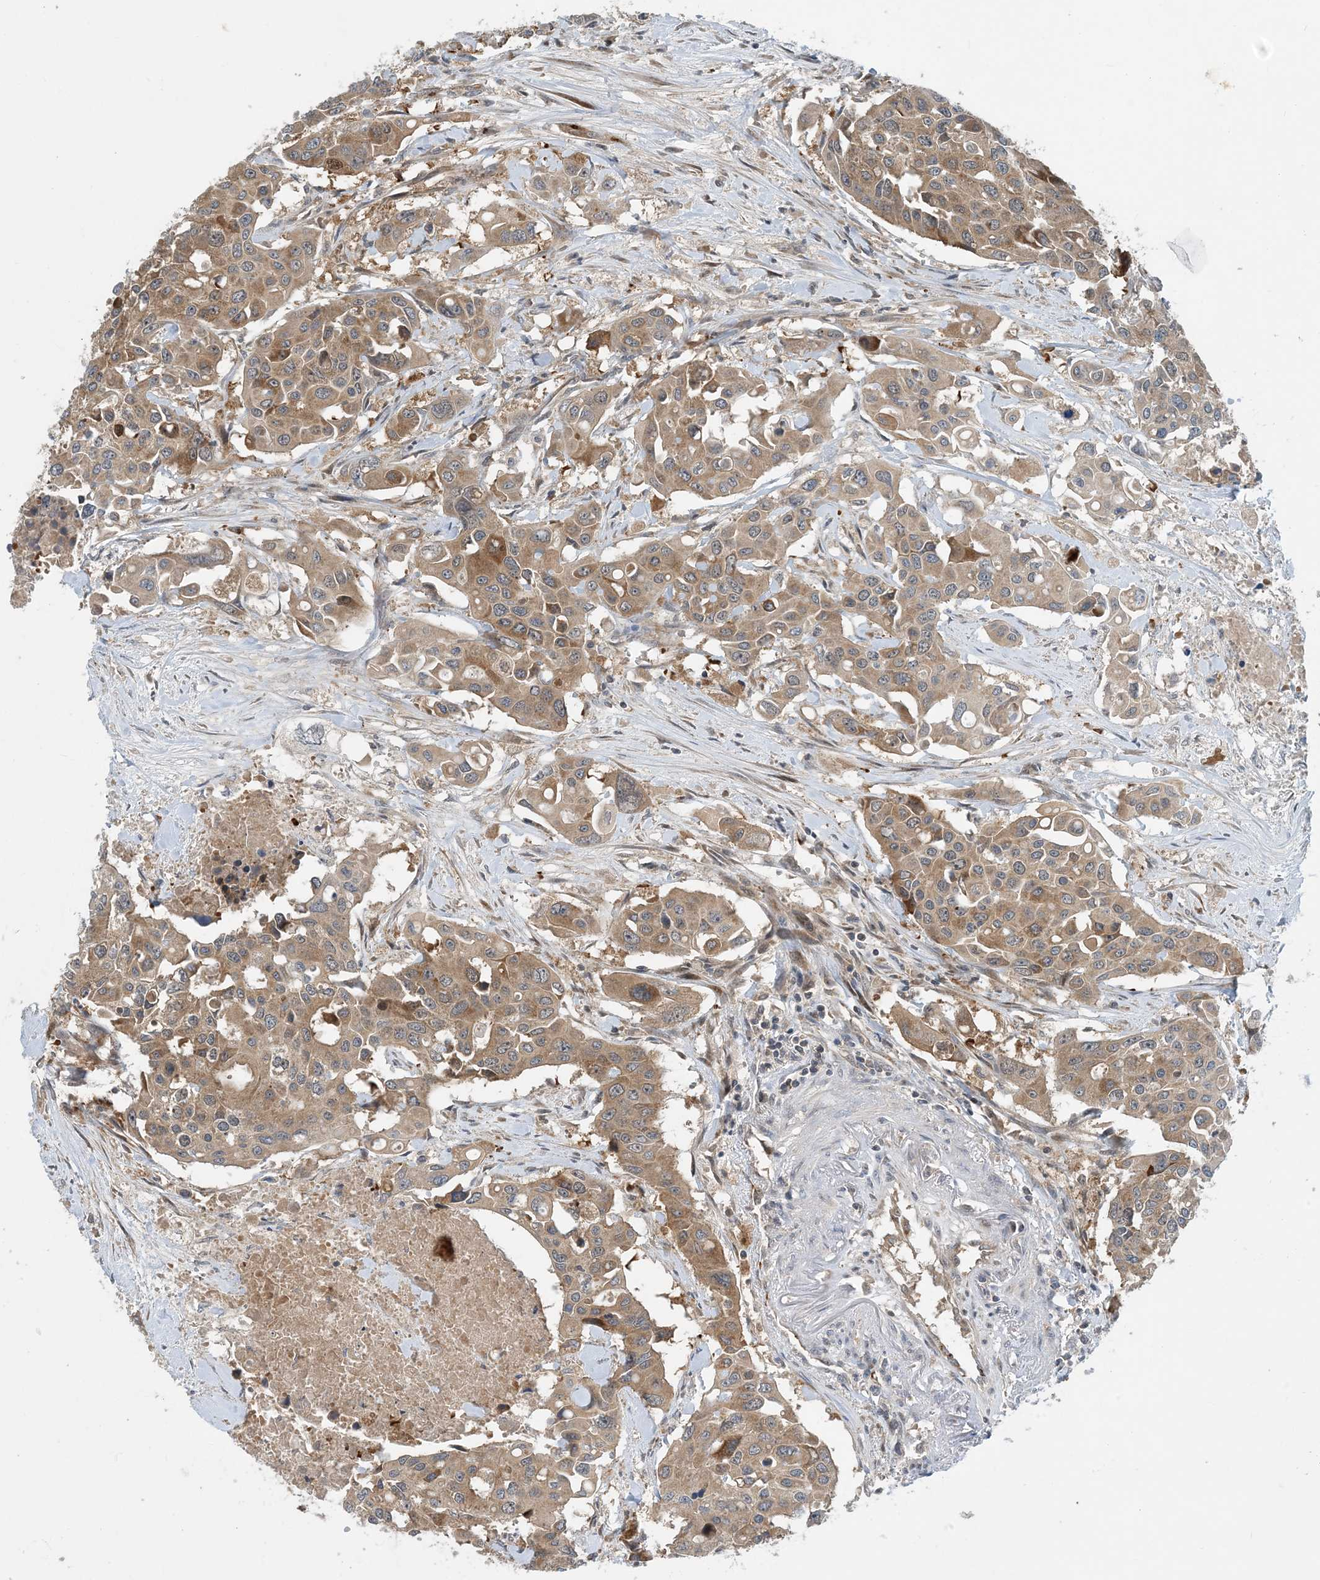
{"staining": {"intensity": "moderate", "quantity": ">75%", "location": "cytoplasmic/membranous"}, "tissue": "colorectal cancer", "cell_type": "Tumor cells", "image_type": "cancer", "snomed": [{"axis": "morphology", "description": "Adenocarcinoma, NOS"}, {"axis": "topography", "description": "Colon"}], "caption": "Adenocarcinoma (colorectal) stained for a protein (brown) reveals moderate cytoplasmic/membranous positive positivity in approximately >75% of tumor cells.", "gene": "TINAG", "patient": {"sex": "male", "age": 77}}